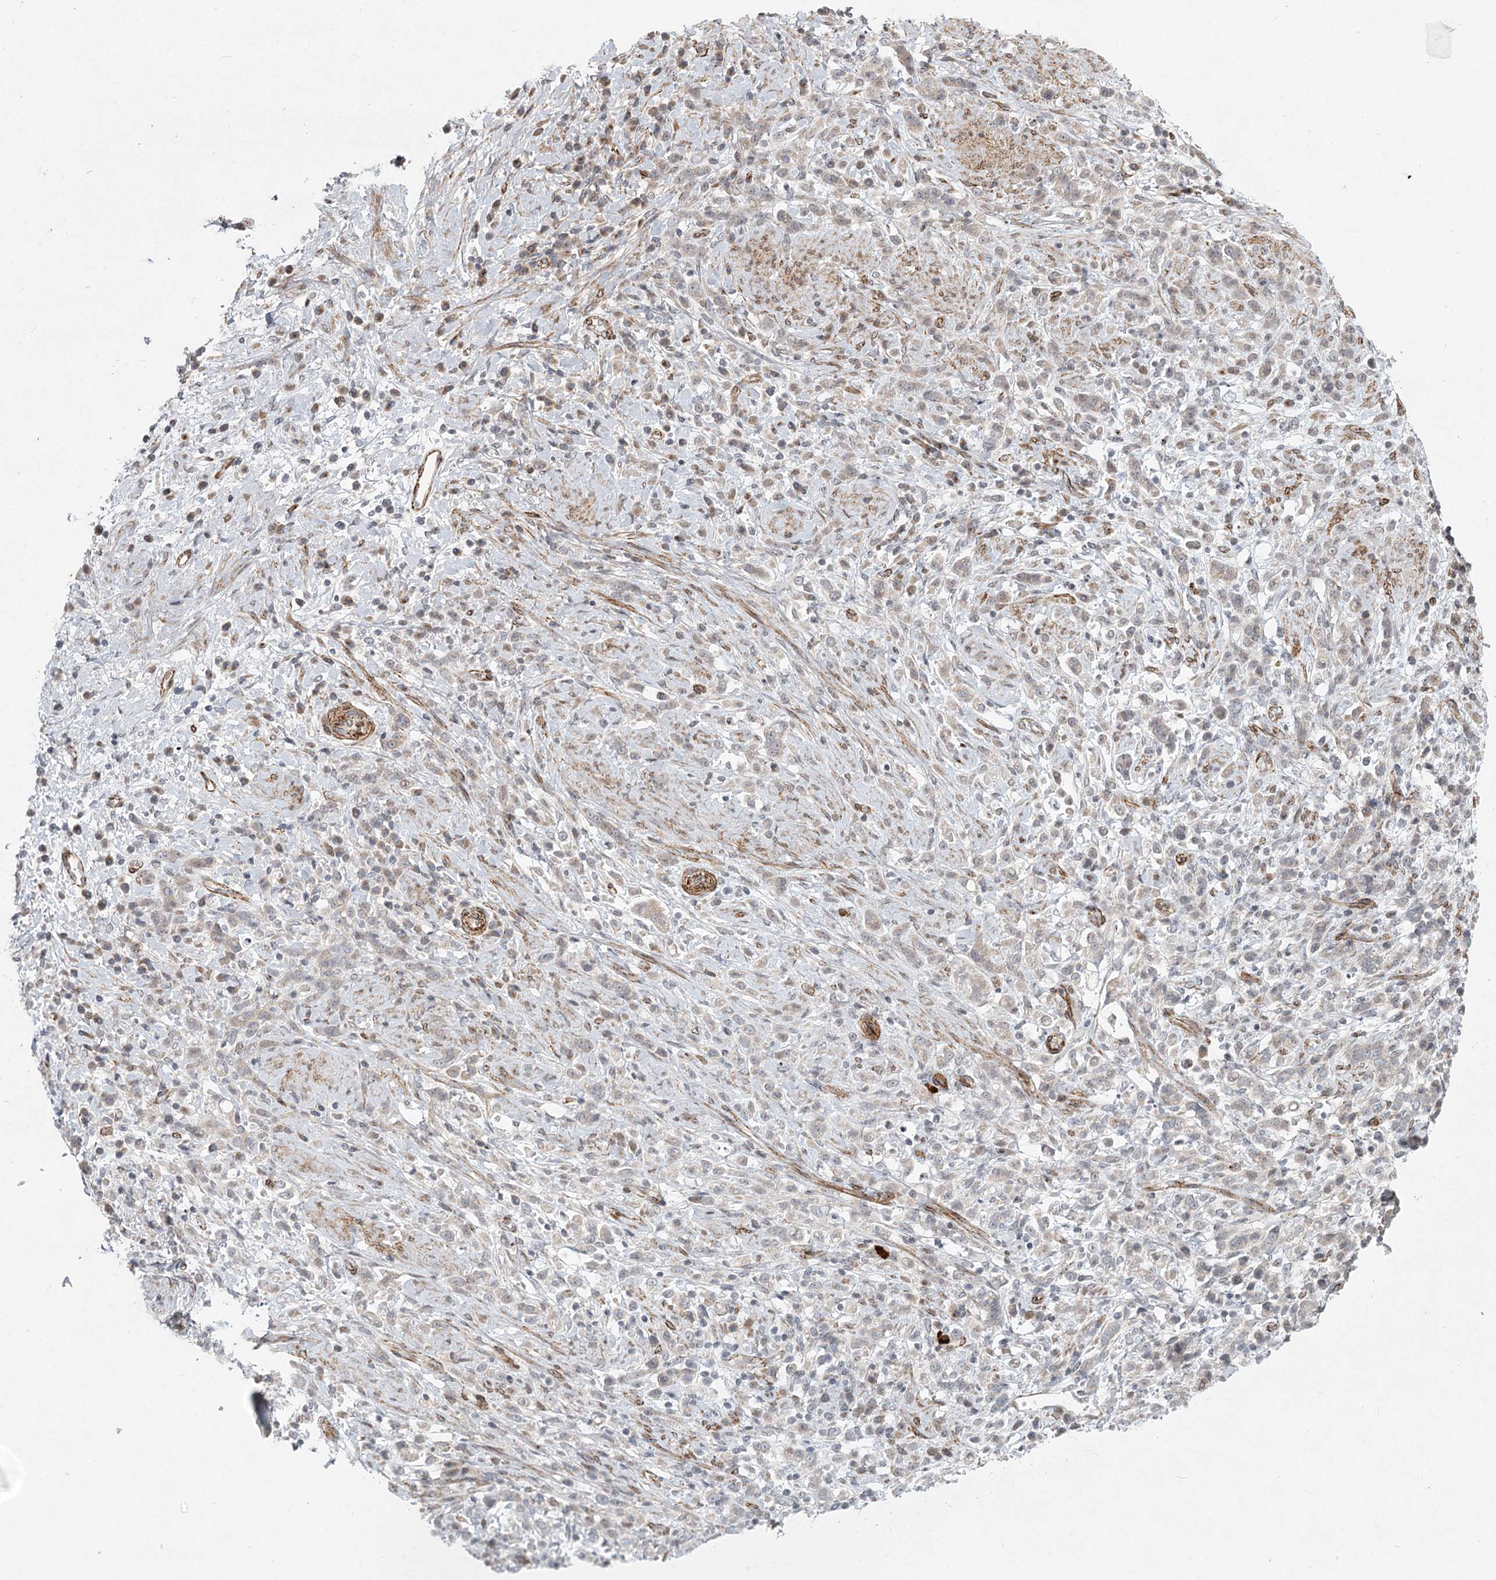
{"staining": {"intensity": "weak", "quantity": "<25%", "location": "cytoplasmic/membranous"}, "tissue": "stomach cancer", "cell_type": "Tumor cells", "image_type": "cancer", "snomed": [{"axis": "morphology", "description": "Adenocarcinoma, NOS"}, {"axis": "topography", "description": "Stomach"}], "caption": "Photomicrograph shows no significant protein expression in tumor cells of stomach adenocarcinoma.", "gene": "MEPE", "patient": {"sex": "female", "age": 60}}